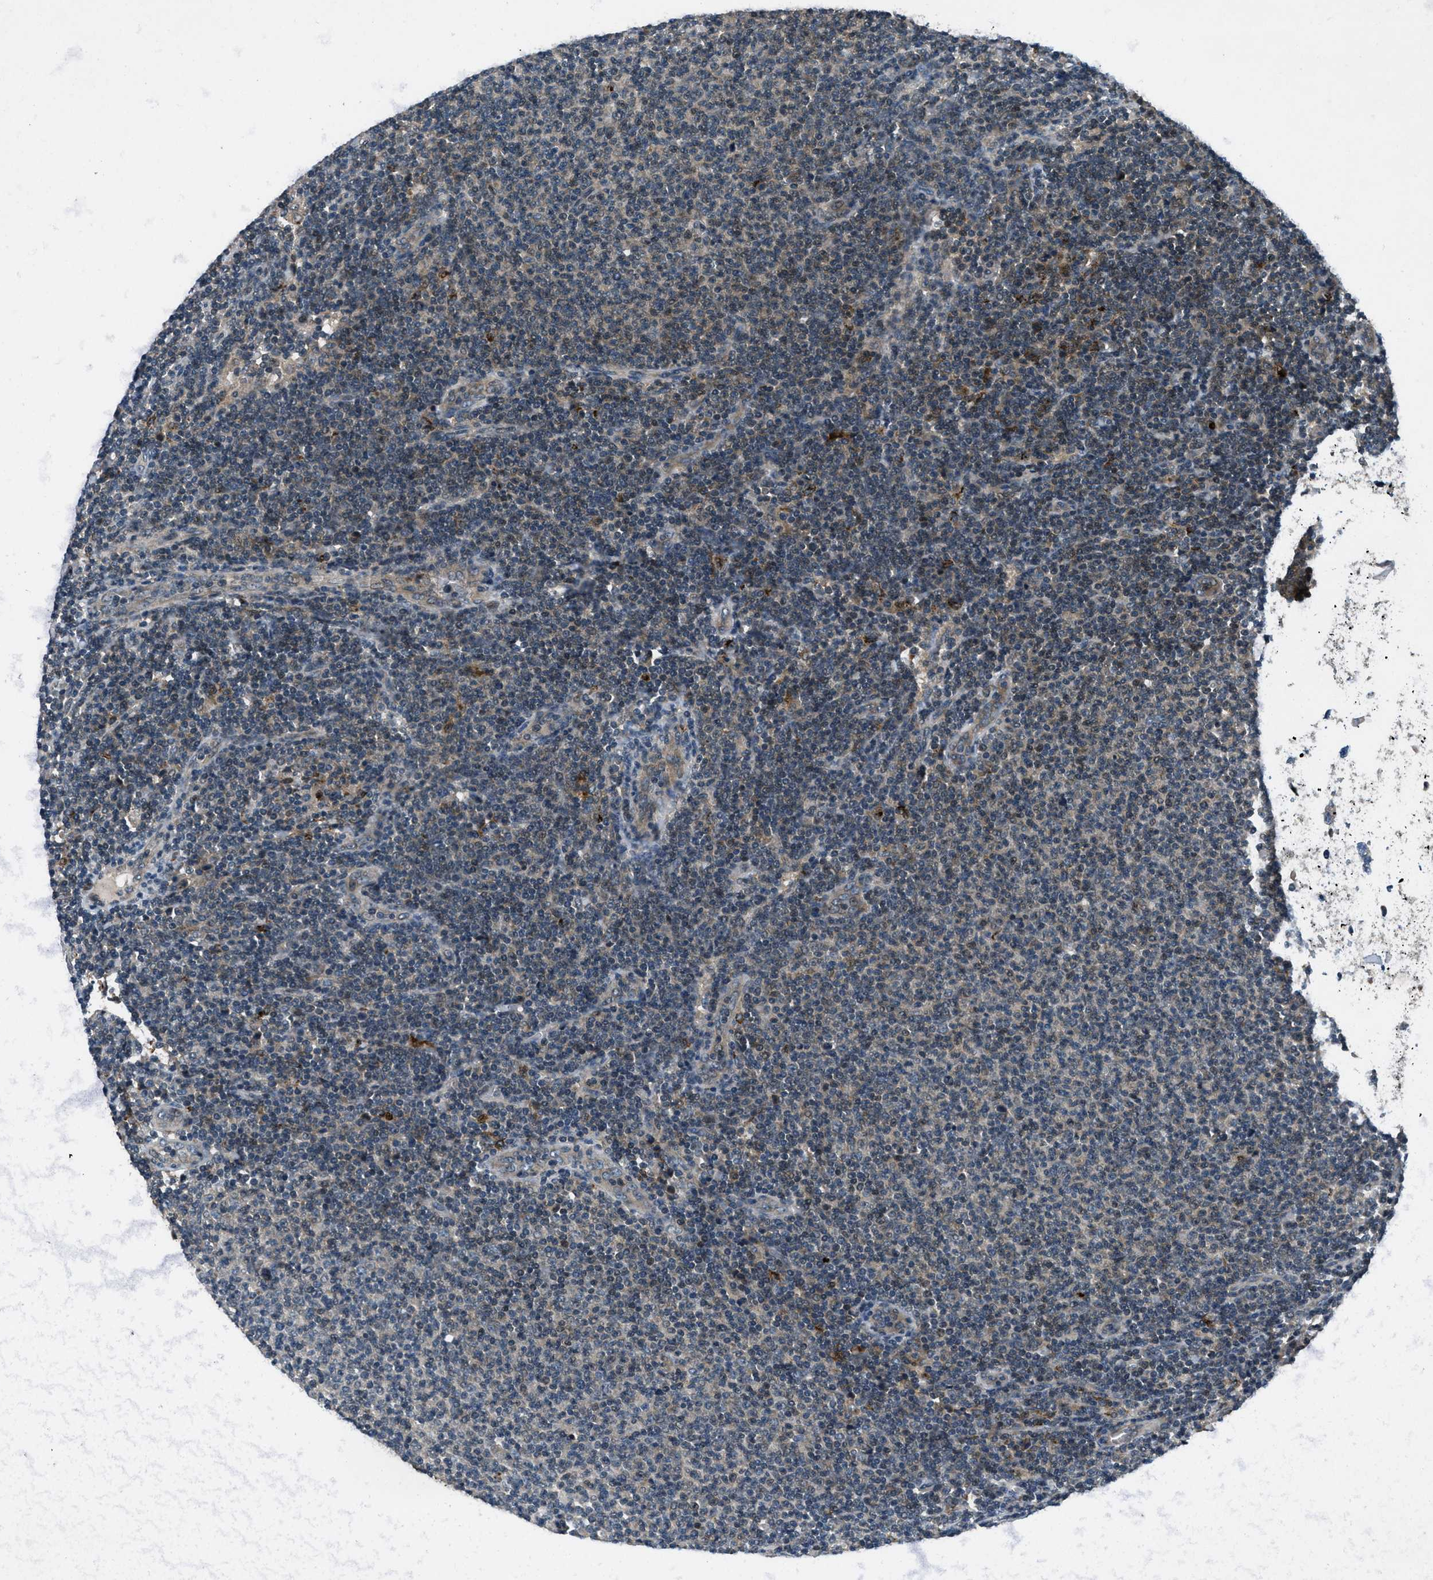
{"staining": {"intensity": "weak", "quantity": ">75%", "location": "cytoplasmic/membranous"}, "tissue": "lymphoma", "cell_type": "Tumor cells", "image_type": "cancer", "snomed": [{"axis": "morphology", "description": "Malignant lymphoma, non-Hodgkin's type, Low grade"}, {"axis": "topography", "description": "Lymph node"}], "caption": "The photomicrograph shows a brown stain indicating the presence of a protein in the cytoplasmic/membranous of tumor cells in low-grade malignant lymphoma, non-Hodgkin's type. (DAB = brown stain, brightfield microscopy at high magnification).", "gene": "EPSTI1", "patient": {"sex": "male", "age": 66}}